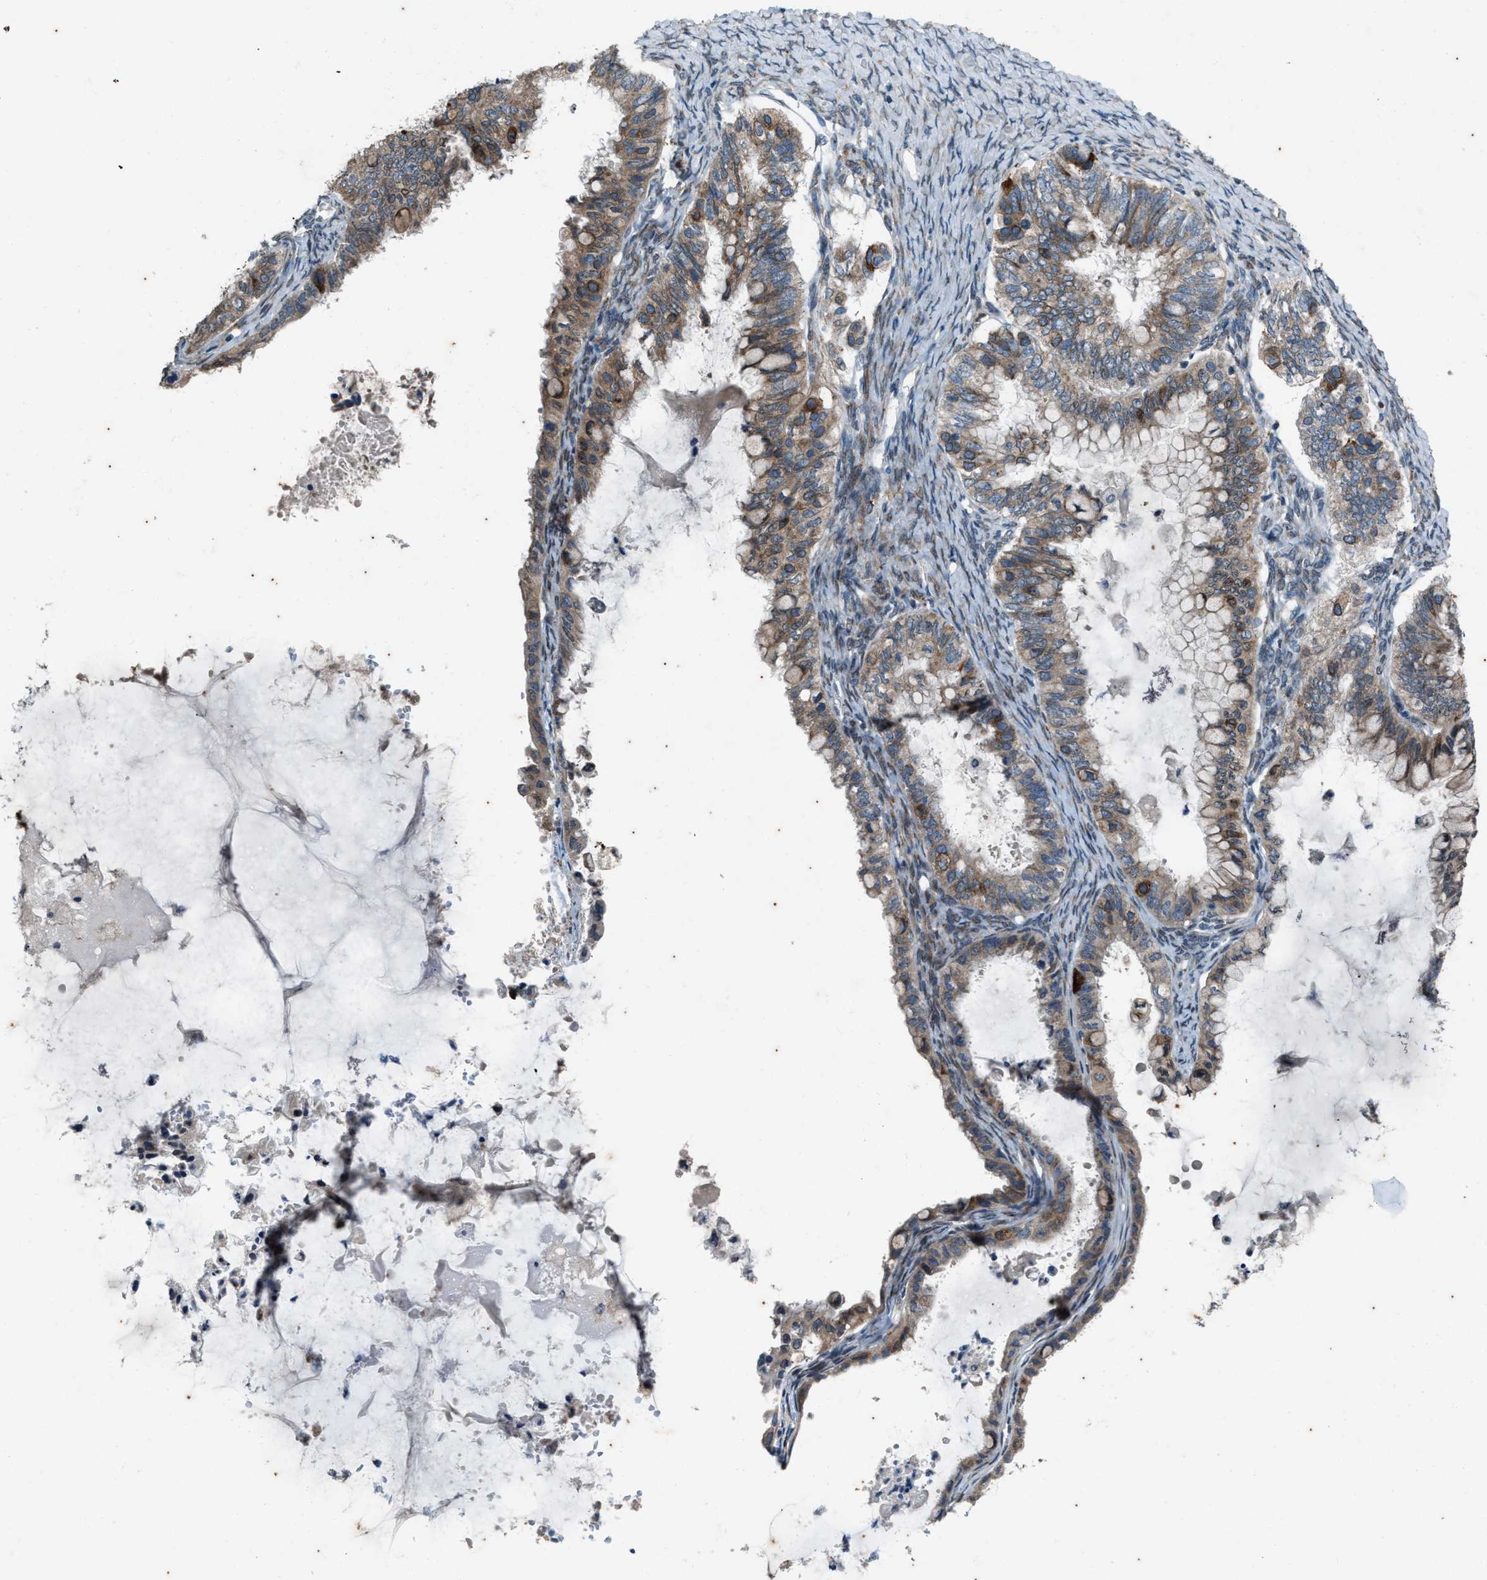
{"staining": {"intensity": "moderate", "quantity": ">75%", "location": "cytoplasmic/membranous"}, "tissue": "ovarian cancer", "cell_type": "Tumor cells", "image_type": "cancer", "snomed": [{"axis": "morphology", "description": "Cystadenocarcinoma, mucinous, NOS"}, {"axis": "topography", "description": "Ovary"}], "caption": "Mucinous cystadenocarcinoma (ovarian) tissue displays moderate cytoplasmic/membranous positivity in about >75% of tumor cells (DAB IHC, brown staining for protein, blue staining for nuclei).", "gene": "CHPF2", "patient": {"sex": "female", "age": 80}}